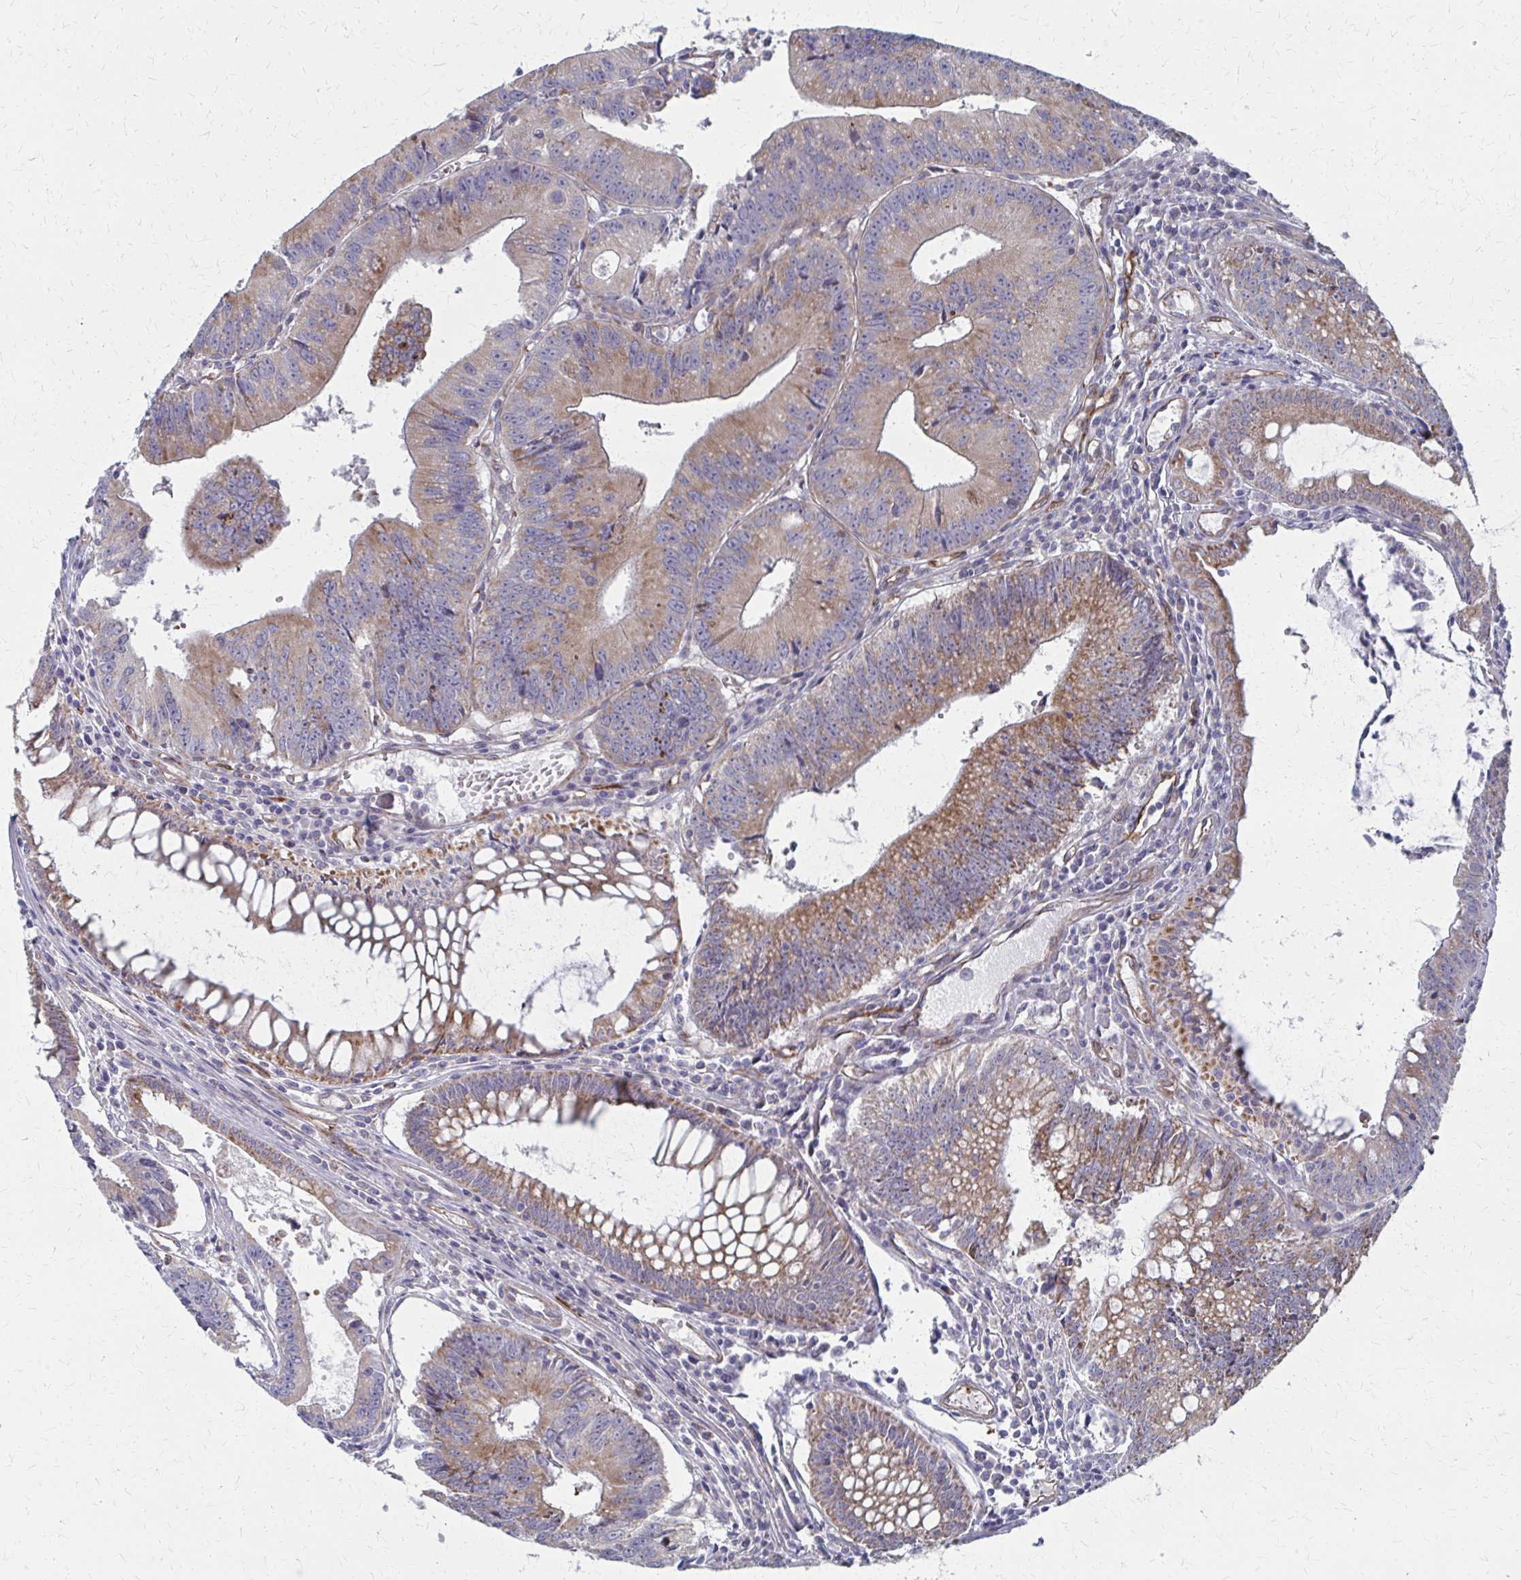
{"staining": {"intensity": "moderate", "quantity": ">75%", "location": "cytoplasmic/membranous"}, "tissue": "colorectal cancer", "cell_type": "Tumor cells", "image_type": "cancer", "snomed": [{"axis": "morphology", "description": "Adenocarcinoma, NOS"}, {"axis": "topography", "description": "Rectum"}], "caption": "Colorectal cancer (adenocarcinoma) tissue exhibits moderate cytoplasmic/membranous expression in about >75% of tumor cells The staining was performed using DAB (3,3'-diaminobenzidine), with brown indicating positive protein expression. Nuclei are stained blue with hematoxylin.", "gene": "FAHD1", "patient": {"sex": "female", "age": 81}}